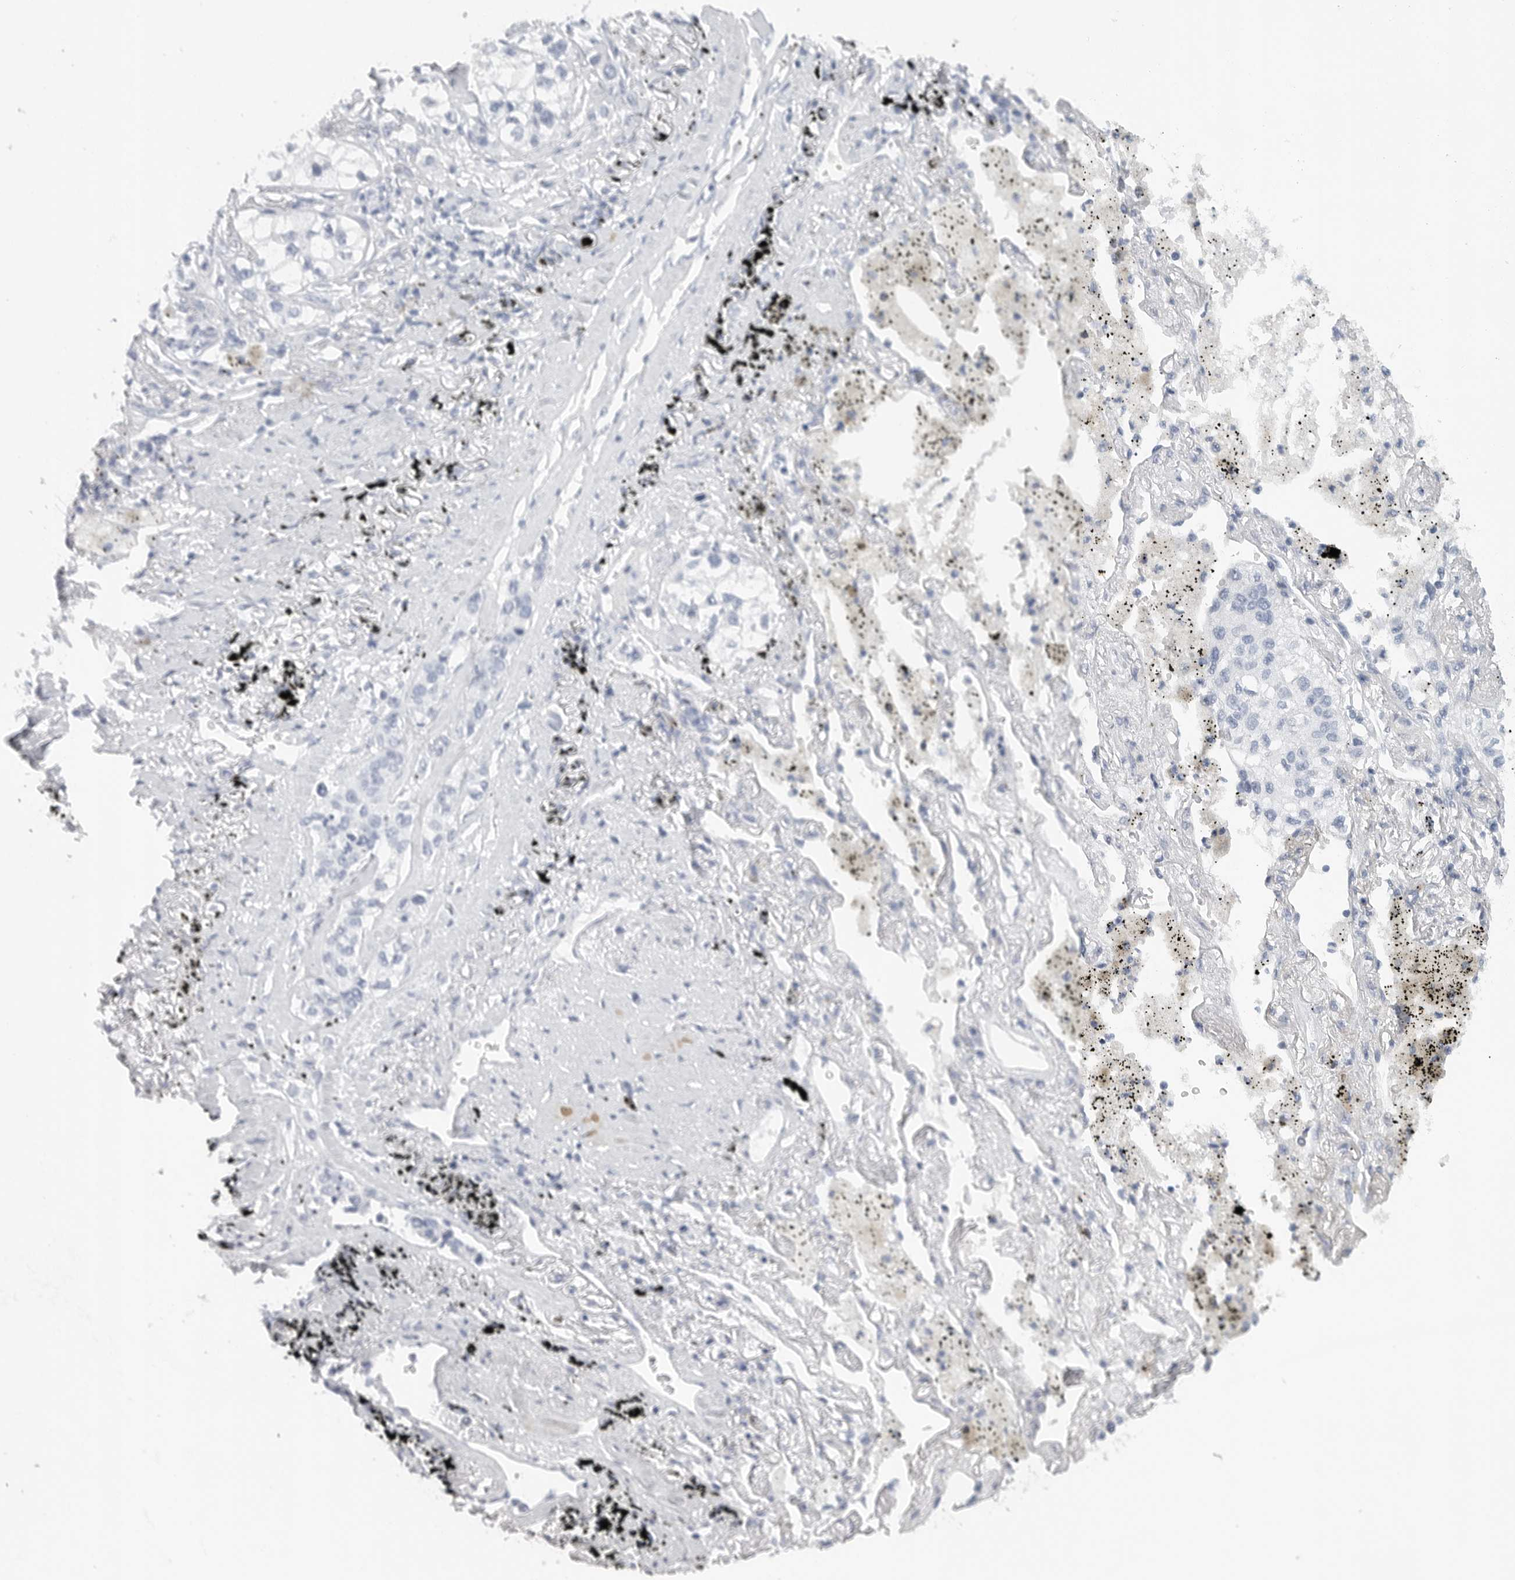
{"staining": {"intensity": "negative", "quantity": "none", "location": "none"}, "tissue": "lung cancer", "cell_type": "Tumor cells", "image_type": "cancer", "snomed": [{"axis": "morphology", "description": "Adenocarcinoma, NOS"}, {"axis": "topography", "description": "Lung"}], "caption": "High magnification brightfield microscopy of lung cancer stained with DAB (brown) and counterstained with hematoxylin (blue): tumor cells show no significant expression.", "gene": "TNR", "patient": {"sex": "male", "age": 63}}